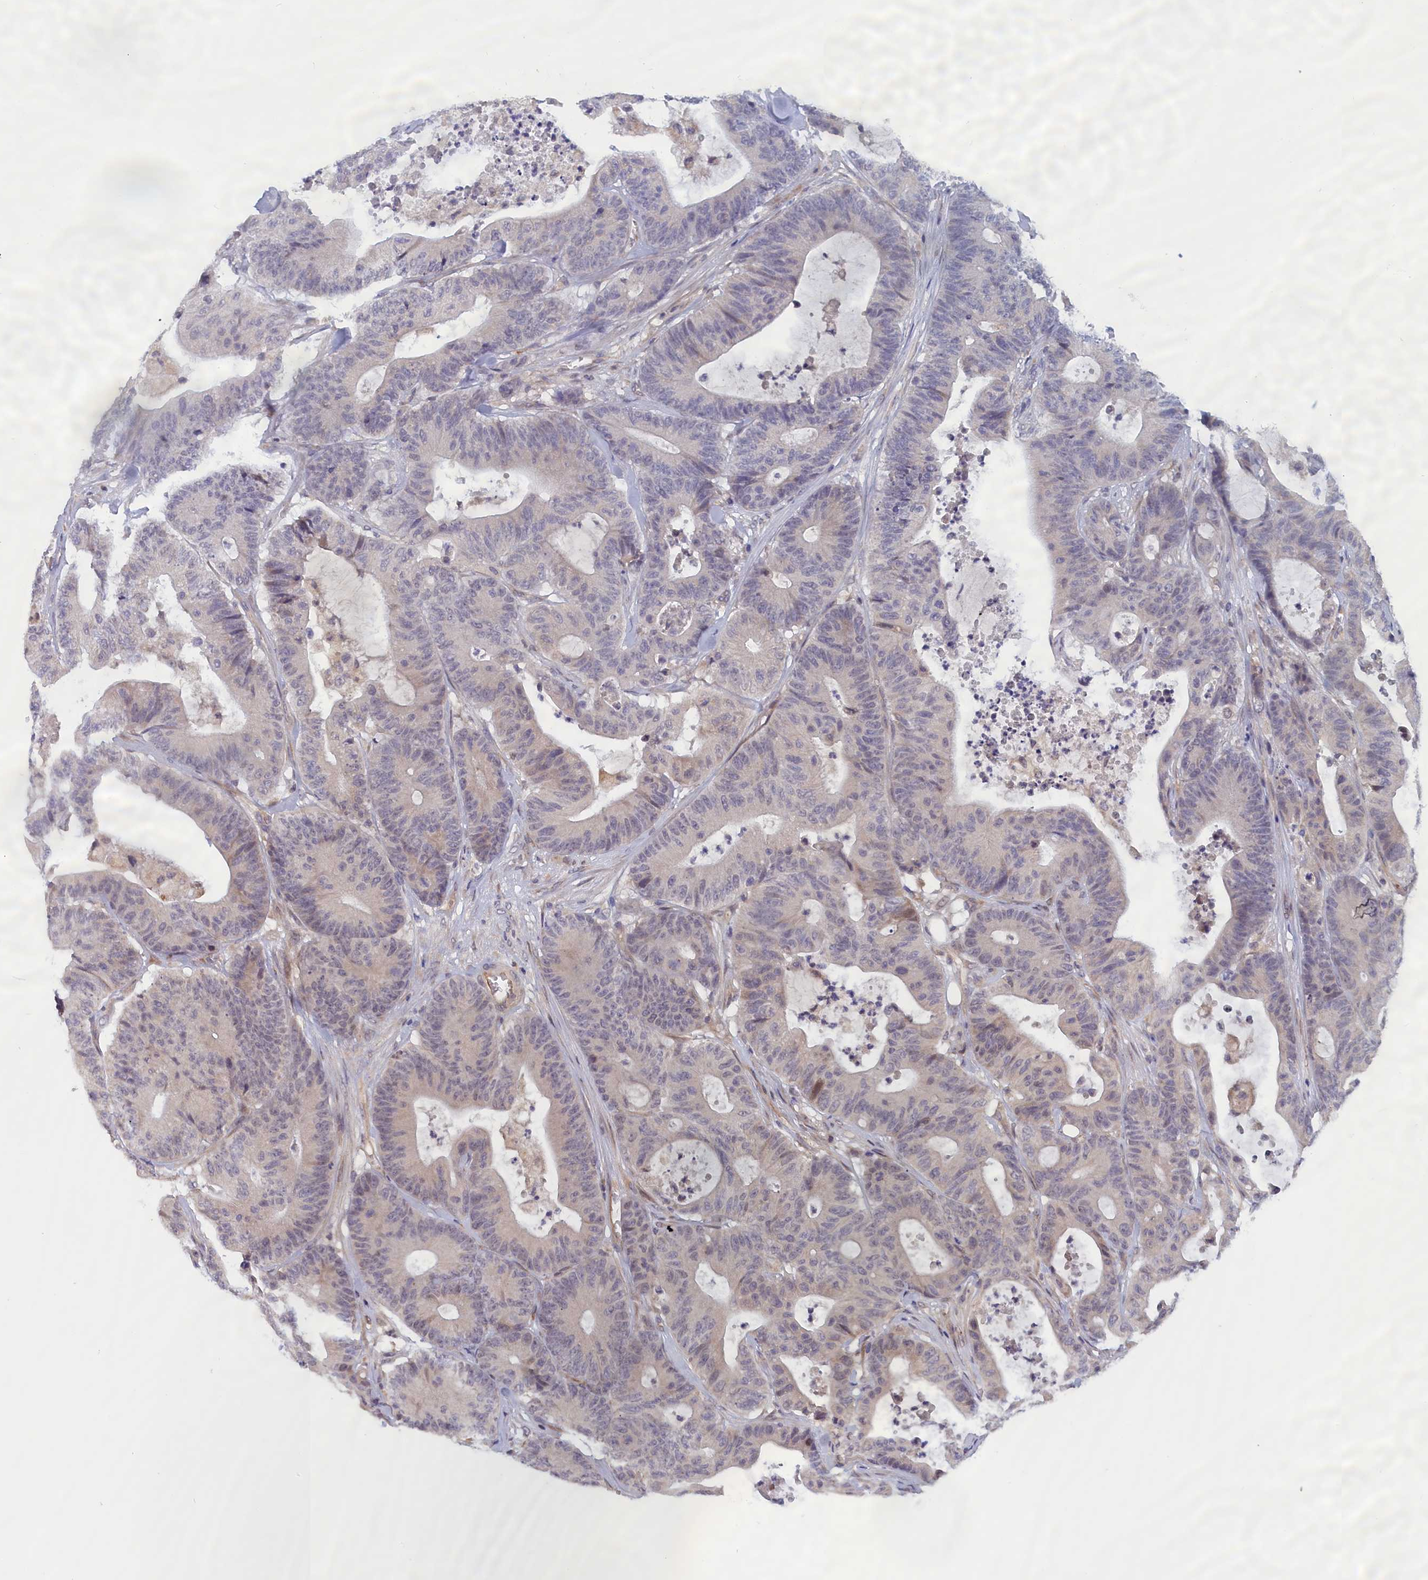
{"staining": {"intensity": "negative", "quantity": "none", "location": "none"}, "tissue": "colorectal cancer", "cell_type": "Tumor cells", "image_type": "cancer", "snomed": [{"axis": "morphology", "description": "Adenocarcinoma, NOS"}, {"axis": "topography", "description": "Colon"}], "caption": "Colorectal cancer (adenocarcinoma) was stained to show a protein in brown. There is no significant staining in tumor cells.", "gene": "IGFALS", "patient": {"sex": "female", "age": 84}}